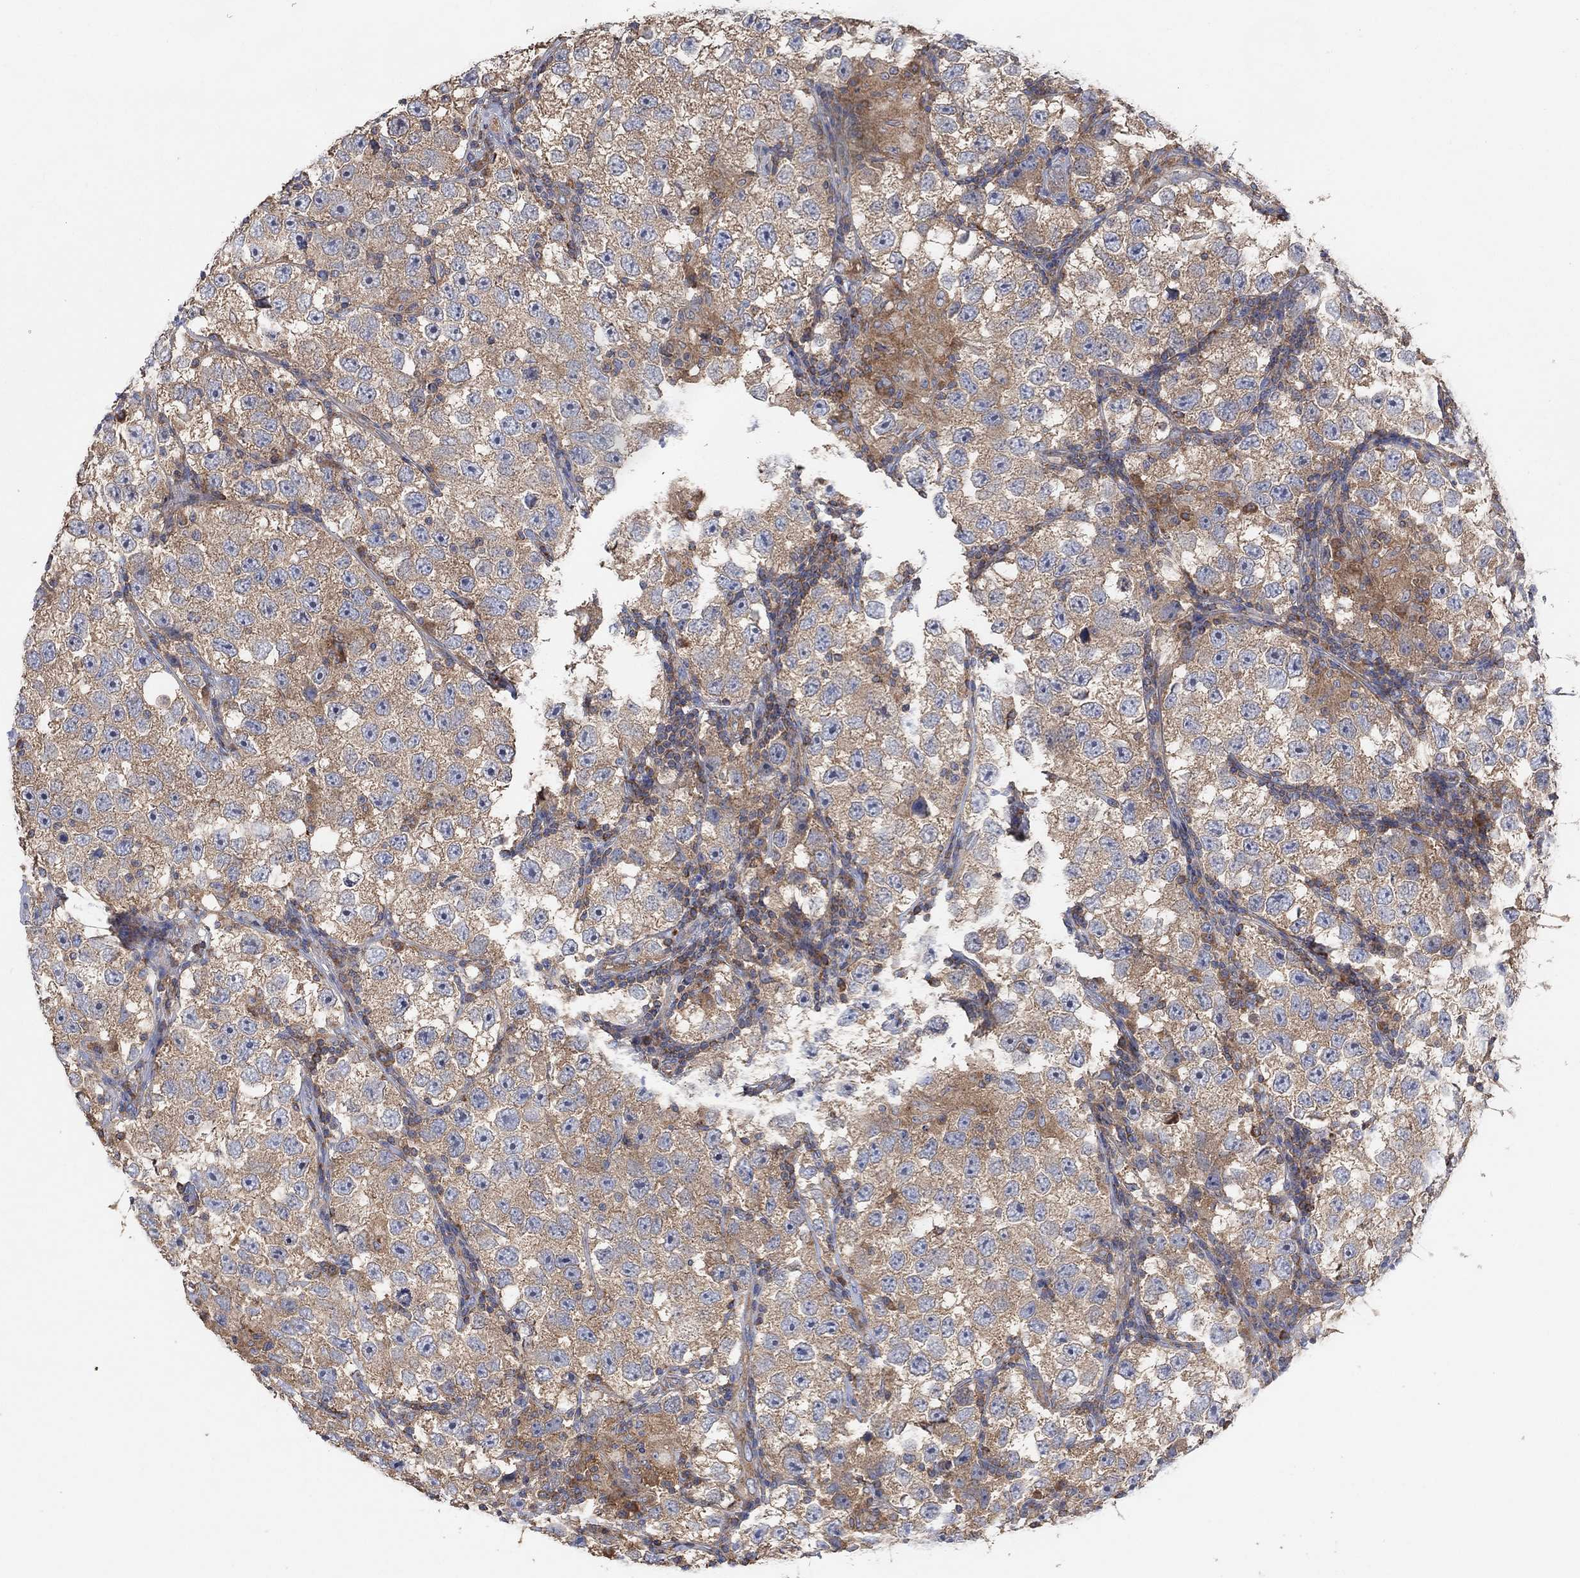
{"staining": {"intensity": "weak", "quantity": ">75%", "location": "cytoplasmic/membranous"}, "tissue": "testis cancer", "cell_type": "Tumor cells", "image_type": "cancer", "snomed": [{"axis": "morphology", "description": "Seminoma, NOS"}, {"axis": "topography", "description": "Testis"}], "caption": "A low amount of weak cytoplasmic/membranous staining is appreciated in approximately >75% of tumor cells in testis cancer (seminoma) tissue. The staining is performed using DAB (3,3'-diaminobenzidine) brown chromogen to label protein expression. The nuclei are counter-stained blue using hematoxylin.", "gene": "BLOC1S3", "patient": {"sex": "male", "age": 26}}